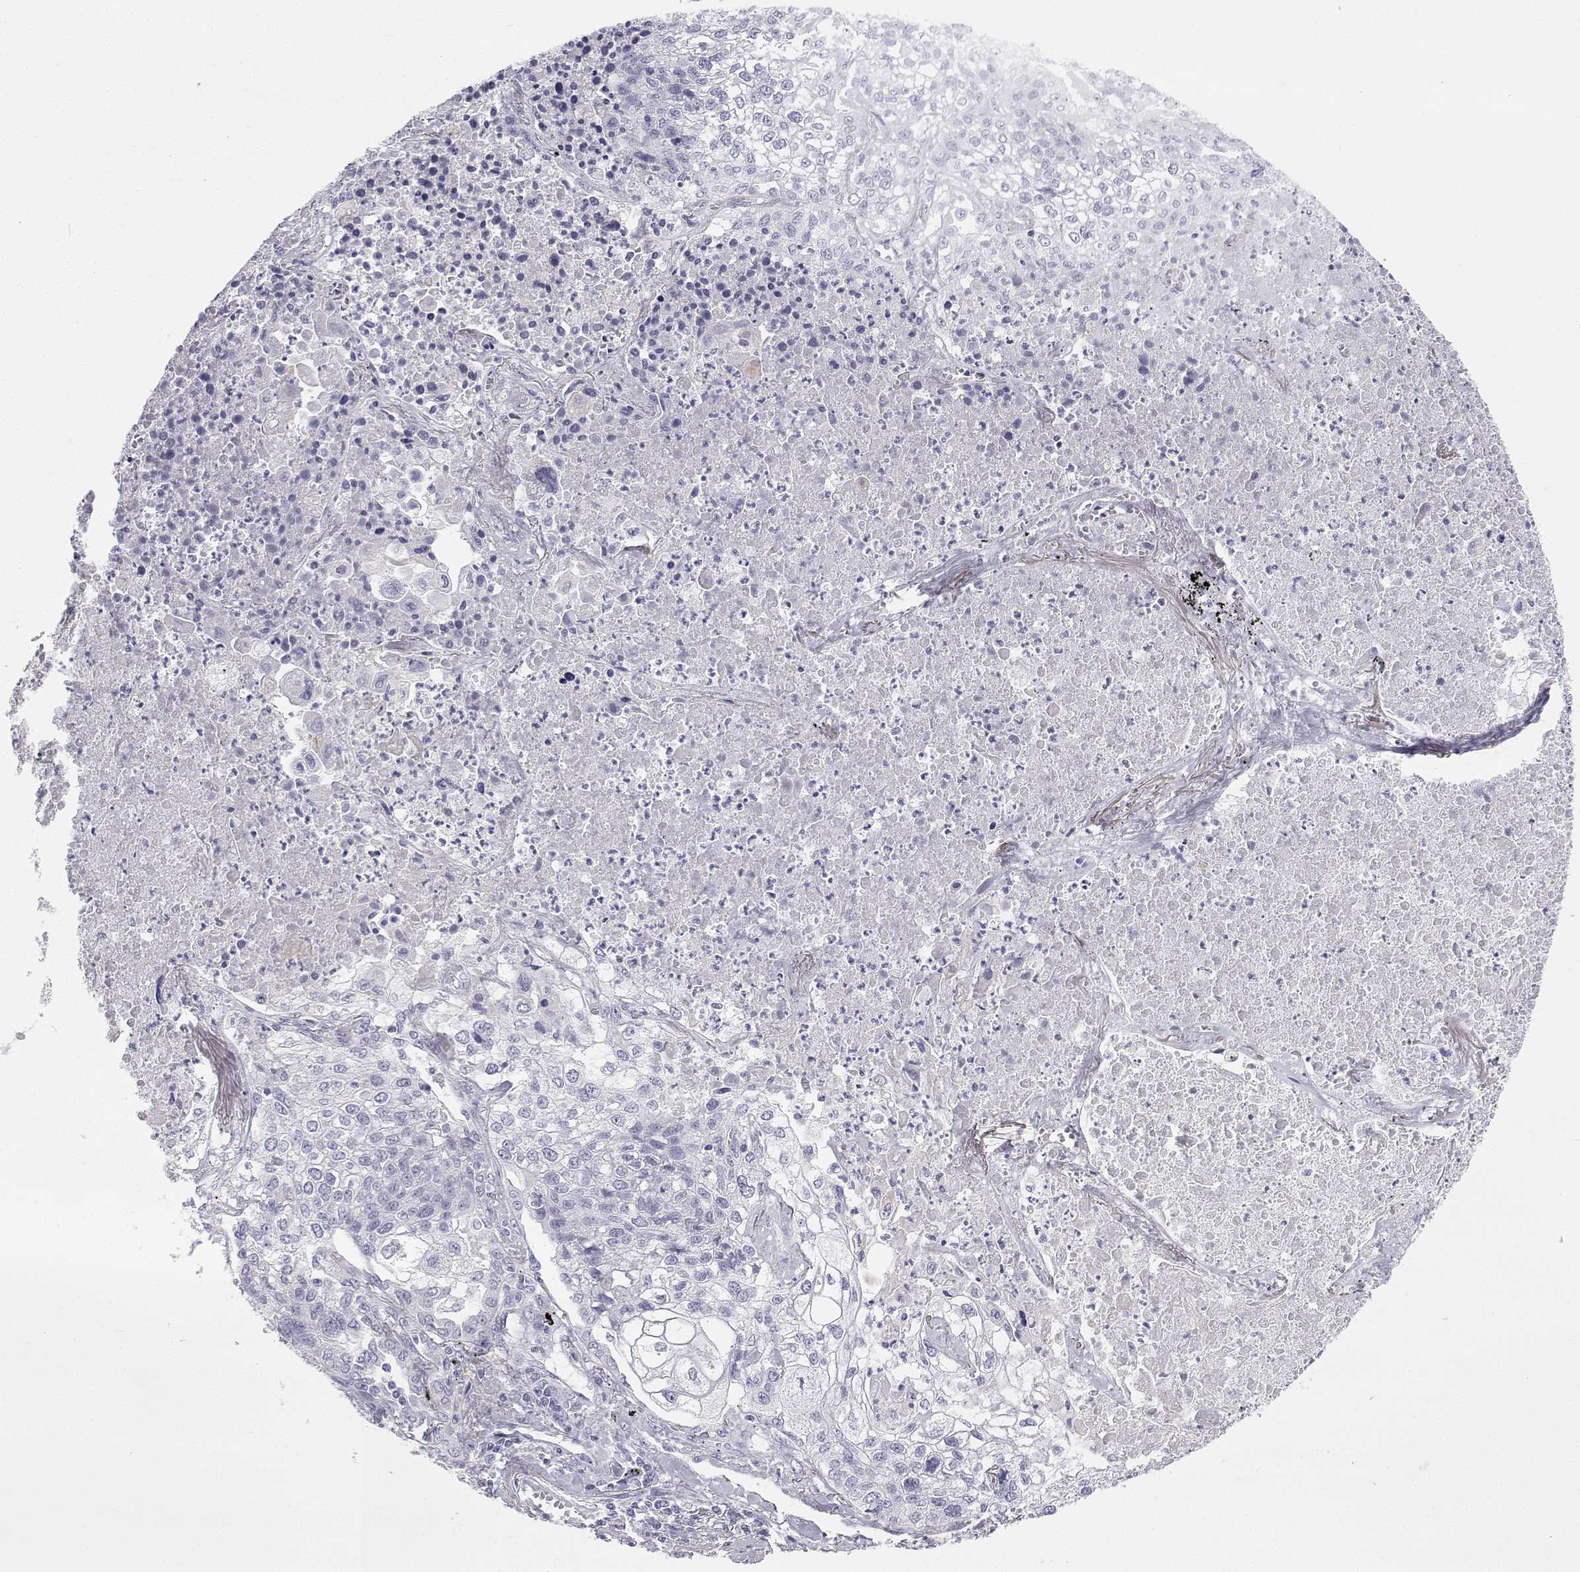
{"staining": {"intensity": "negative", "quantity": "none", "location": "none"}, "tissue": "lung cancer", "cell_type": "Tumor cells", "image_type": "cancer", "snomed": [{"axis": "morphology", "description": "Squamous cell carcinoma, NOS"}, {"axis": "topography", "description": "Lung"}], "caption": "High power microscopy image of an immunohistochemistry image of squamous cell carcinoma (lung), revealing no significant expression in tumor cells. (DAB (3,3'-diaminobenzidine) immunohistochemistry visualized using brightfield microscopy, high magnification).", "gene": "TTN", "patient": {"sex": "male", "age": 74}}